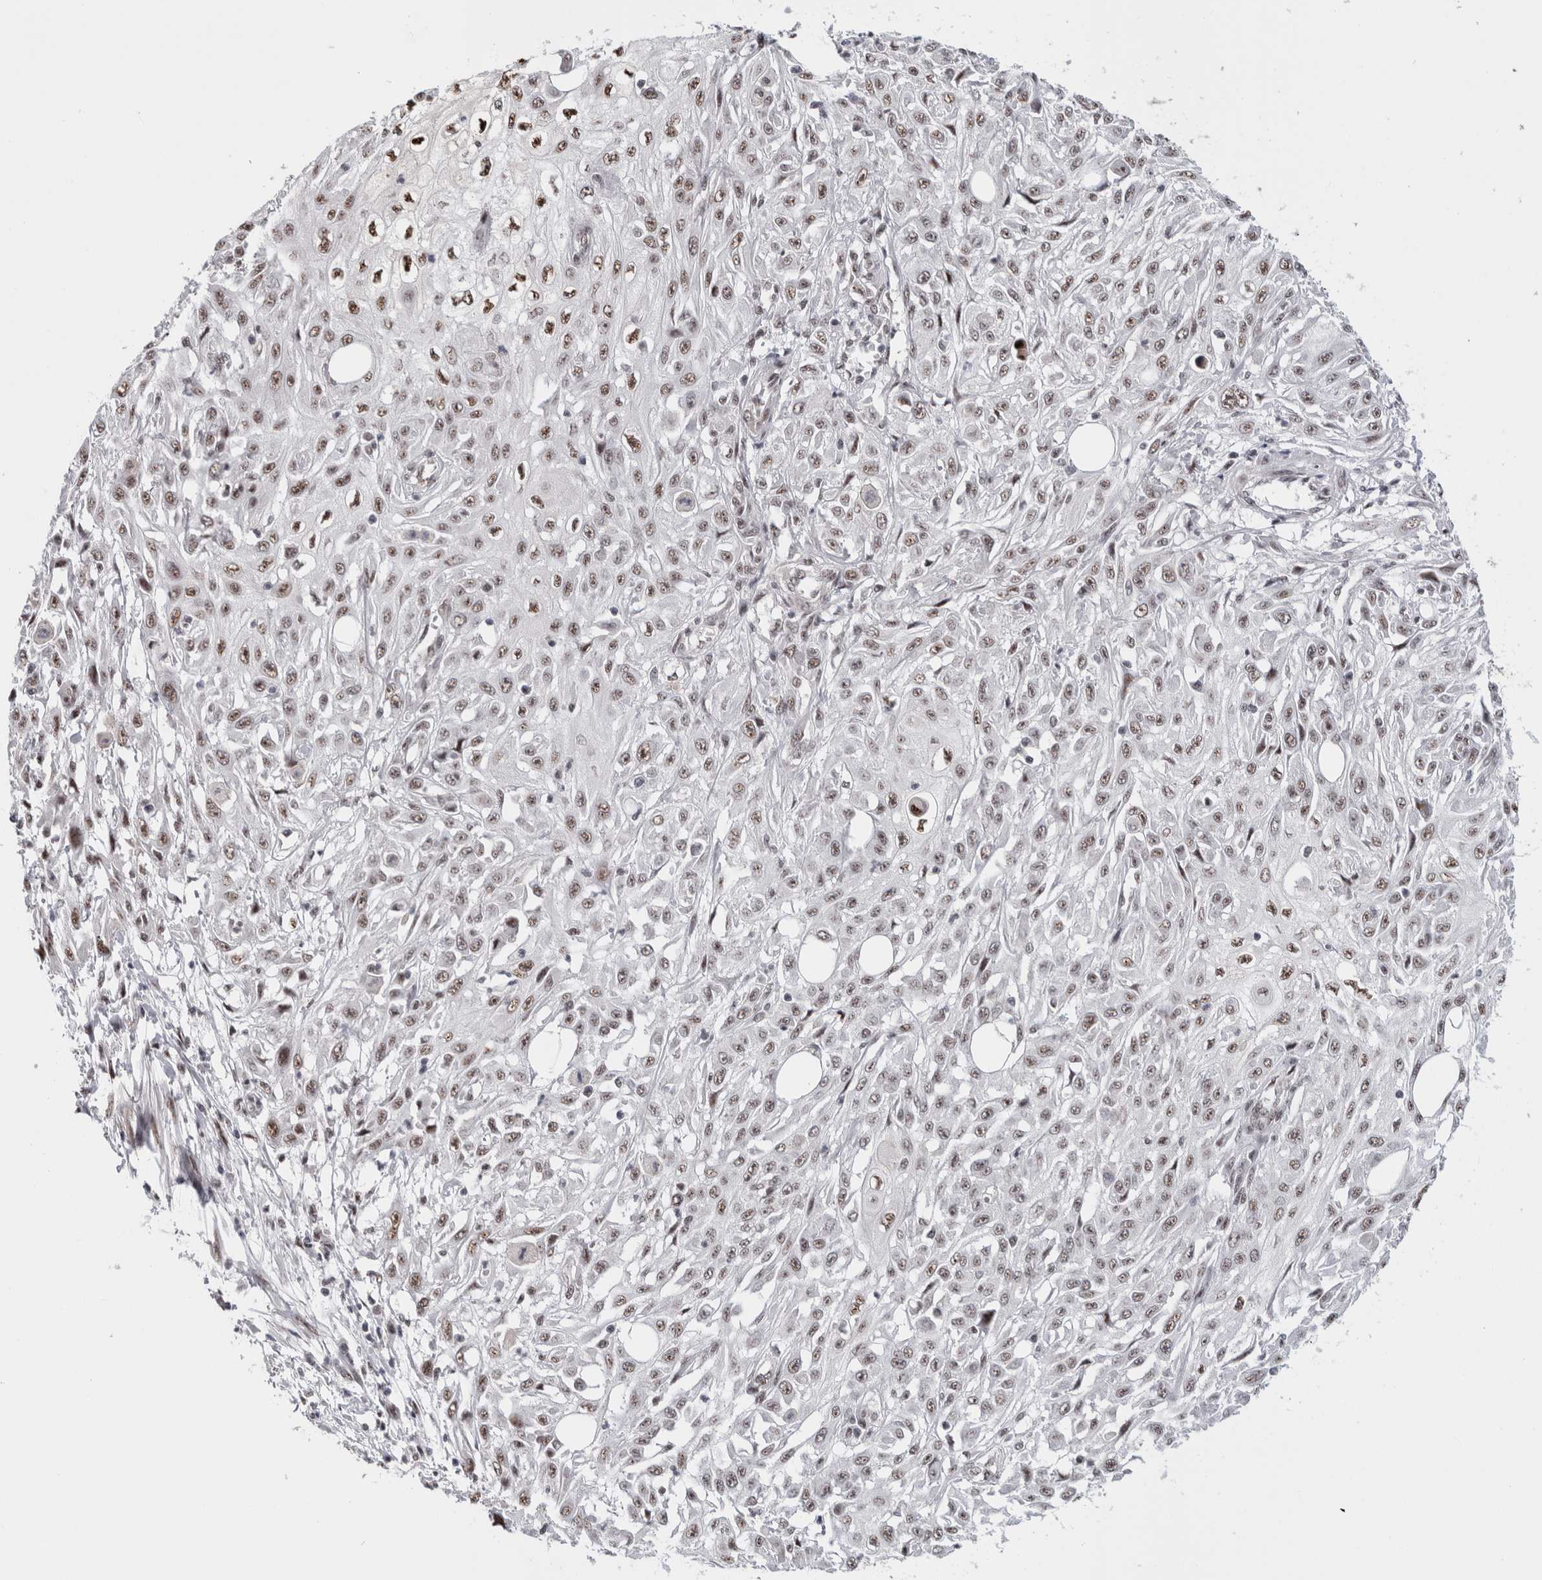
{"staining": {"intensity": "weak", "quantity": ">75%", "location": "nuclear"}, "tissue": "skin cancer", "cell_type": "Tumor cells", "image_type": "cancer", "snomed": [{"axis": "morphology", "description": "Squamous cell carcinoma, NOS"}, {"axis": "morphology", "description": "Squamous cell carcinoma, metastatic, NOS"}, {"axis": "topography", "description": "Skin"}, {"axis": "topography", "description": "Lymph node"}], "caption": "This is an image of immunohistochemistry staining of skin squamous cell carcinoma, which shows weak expression in the nuclear of tumor cells.", "gene": "MKNK1", "patient": {"sex": "male", "age": 75}}